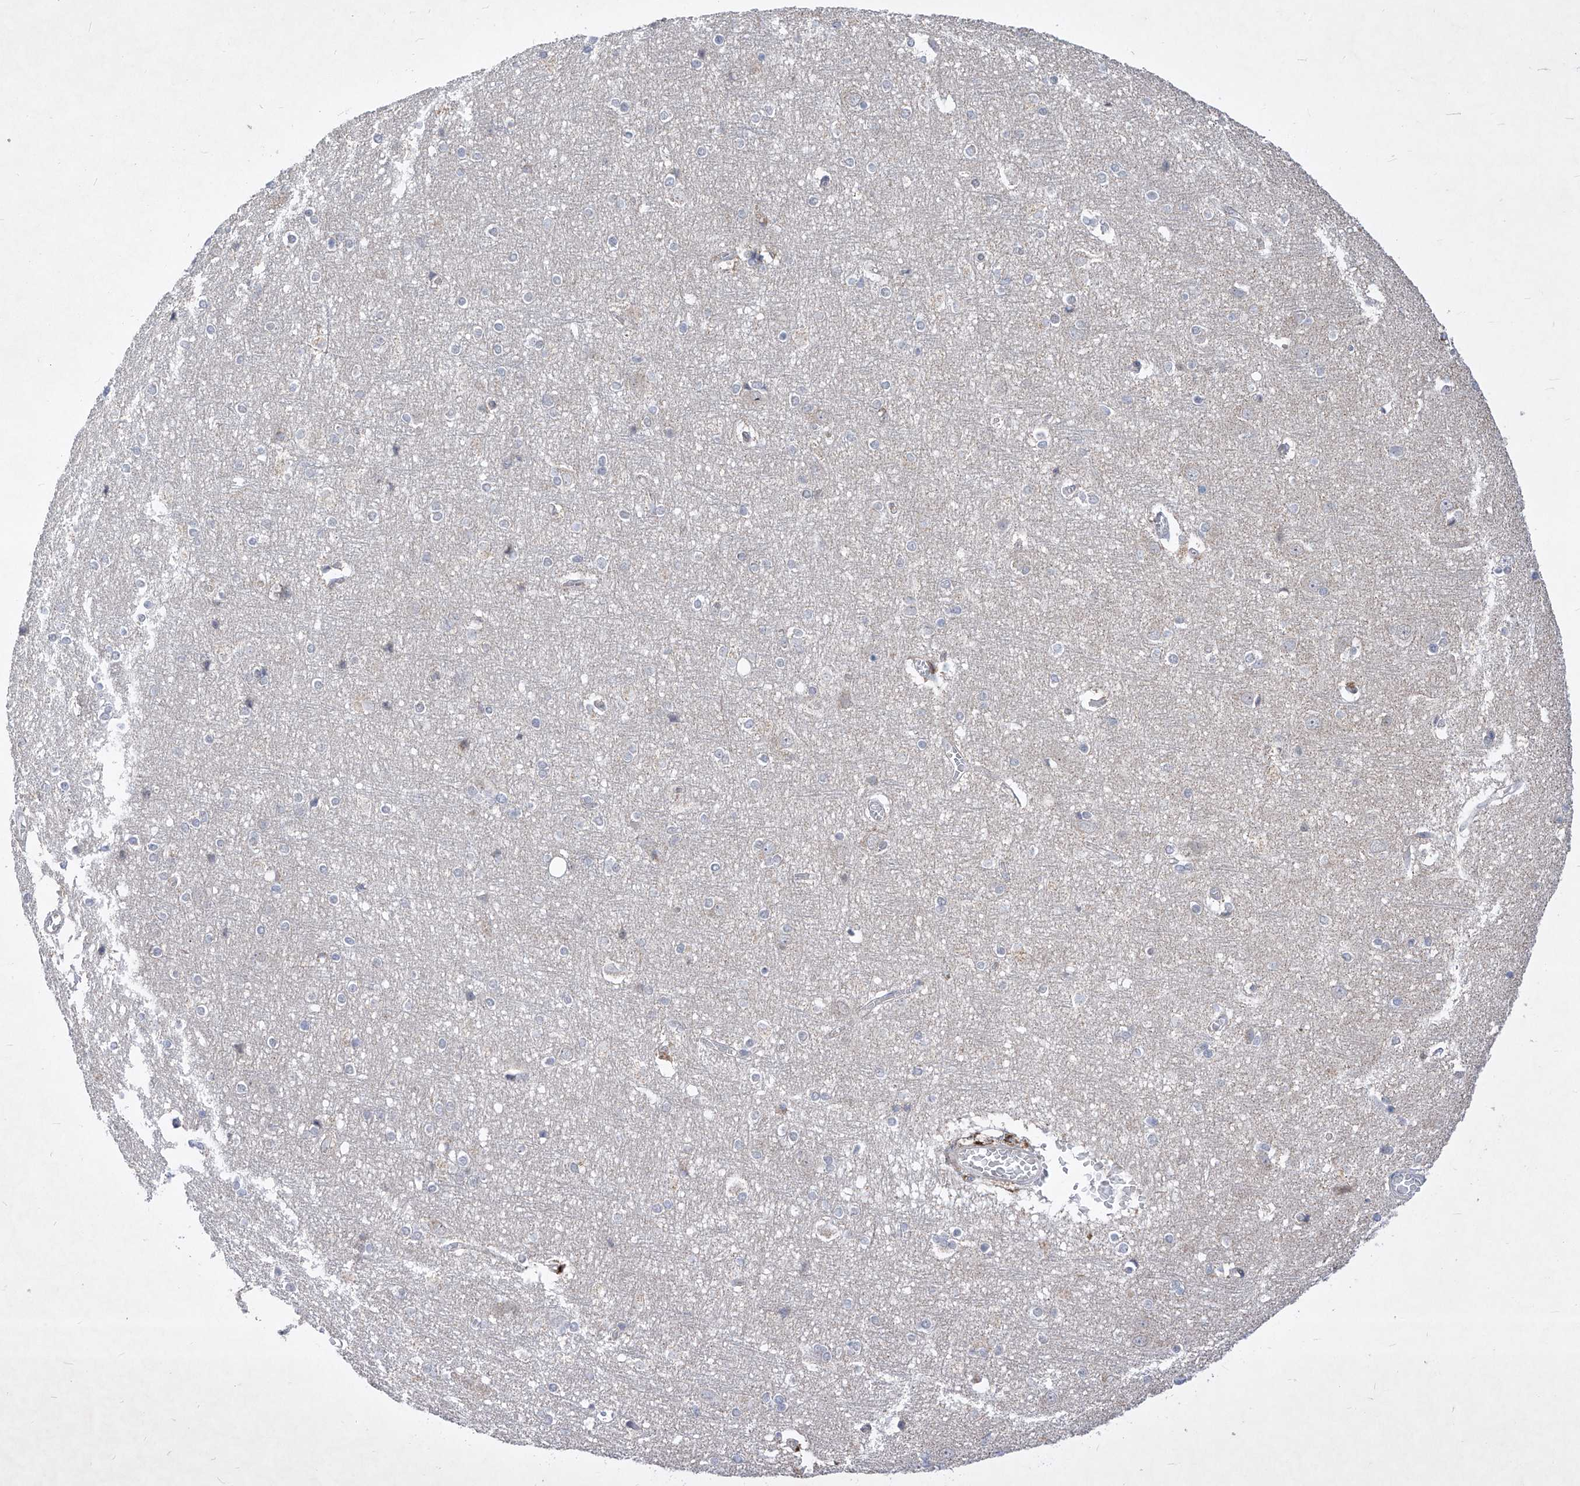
{"staining": {"intensity": "negative", "quantity": "none", "location": "none"}, "tissue": "cerebral cortex", "cell_type": "Endothelial cells", "image_type": "normal", "snomed": [{"axis": "morphology", "description": "Normal tissue, NOS"}, {"axis": "topography", "description": "Cerebral cortex"}], "caption": "This is an IHC micrograph of normal cerebral cortex. There is no expression in endothelial cells.", "gene": "COQ3", "patient": {"sex": "male", "age": 54}}